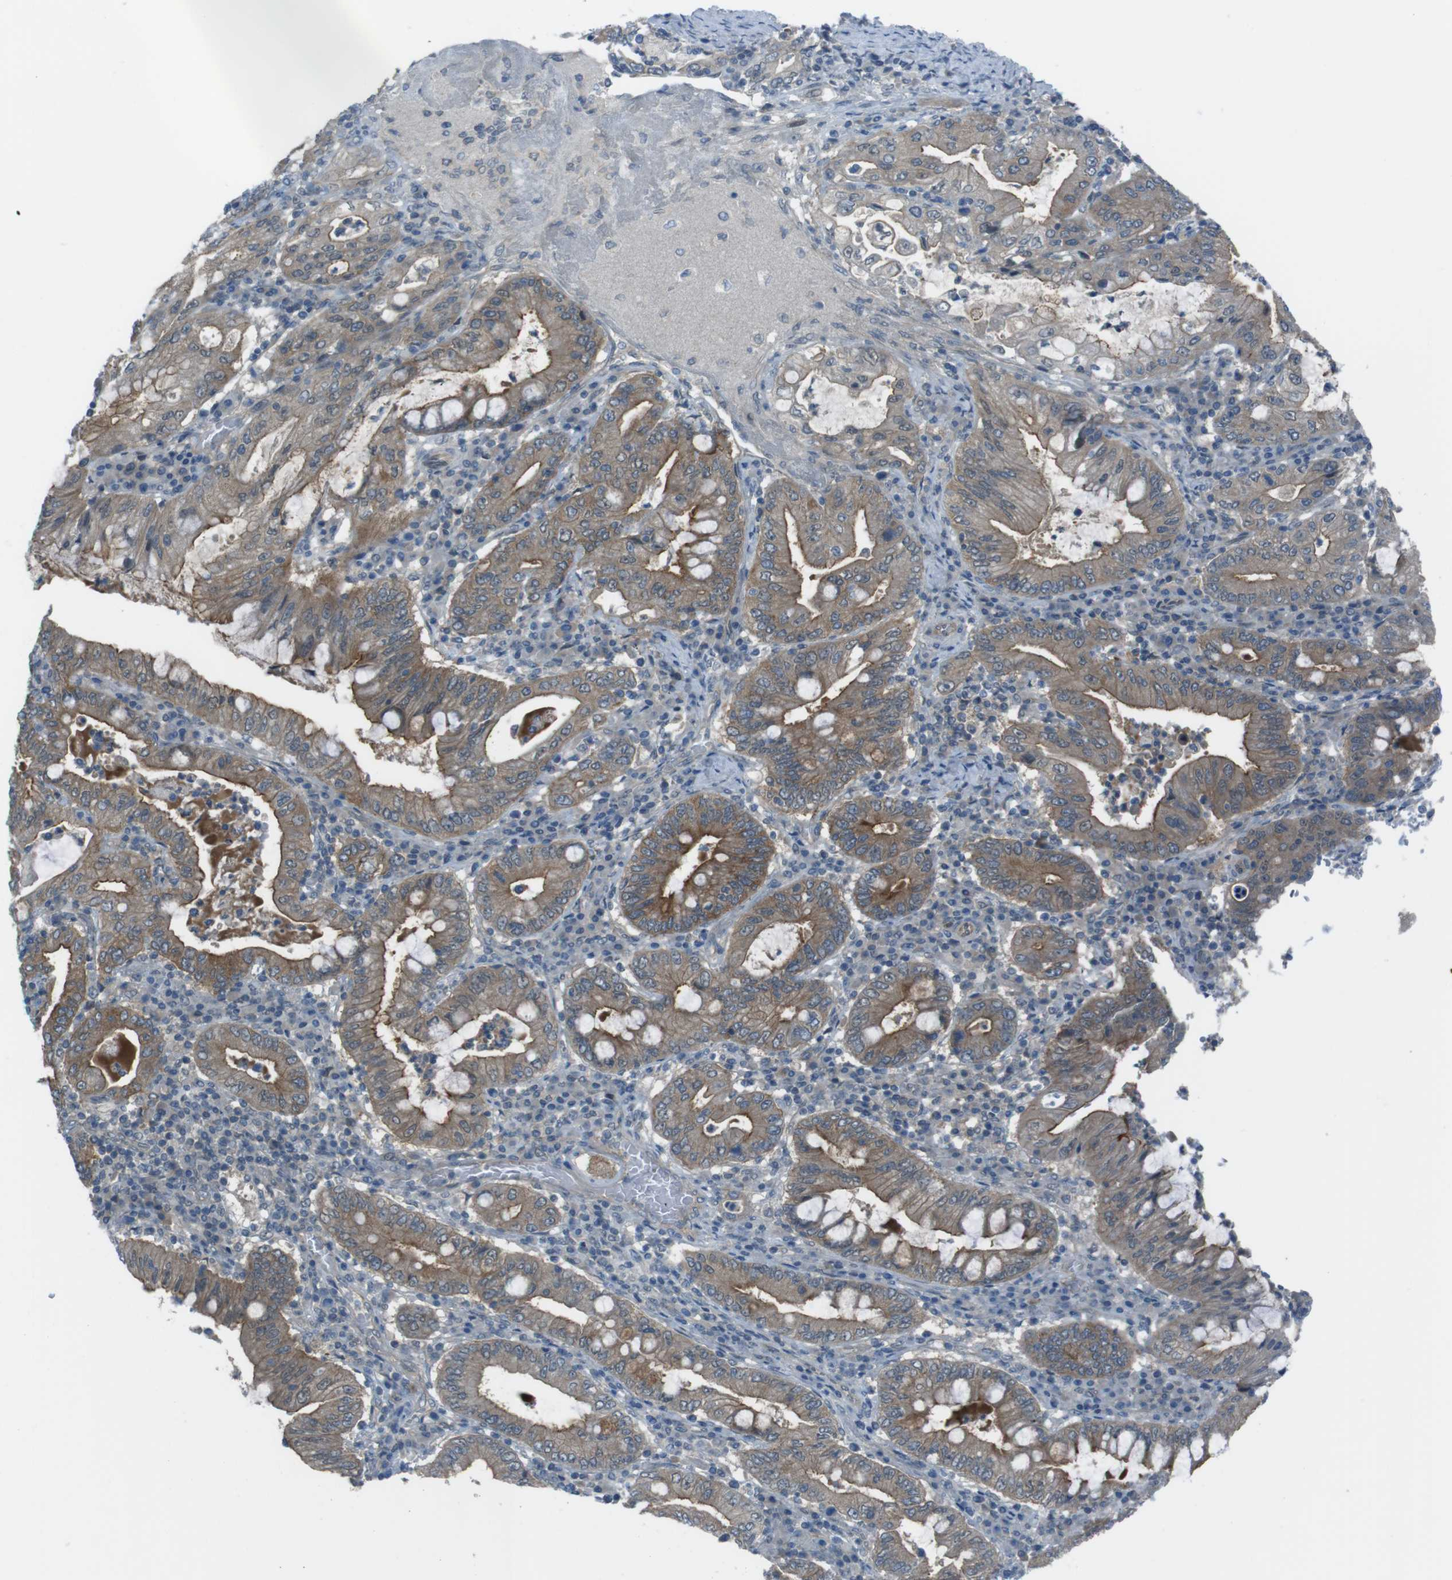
{"staining": {"intensity": "moderate", "quantity": ">75%", "location": "cytoplasmic/membranous"}, "tissue": "stomach cancer", "cell_type": "Tumor cells", "image_type": "cancer", "snomed": [{"axis": "morphology", "description": "Normal tissue, NOS"}, {"axis": "morphology", "description": "Adenocarcinoma, NOS"}, {"axis": "topography", "description": "Esophagus"}, {"axis": "topography", "description": "Stomach, upper"}, {"axis": "topography", "description": "Peripheral nerve tissue"}], "caption": "Immunohistochemistry of human adenocarcinoma (stomach) demonstrates medium levels of moderate cytoplasmic/membranous expression in approximately >75% of tumor cells. The staining was performed using DAB, with brown indicating positive protein expression. Nuclei are stained blue with hematoxylin.", "gene": "ZDHHC20", "patient": {"sex": "male", "age": 62}}